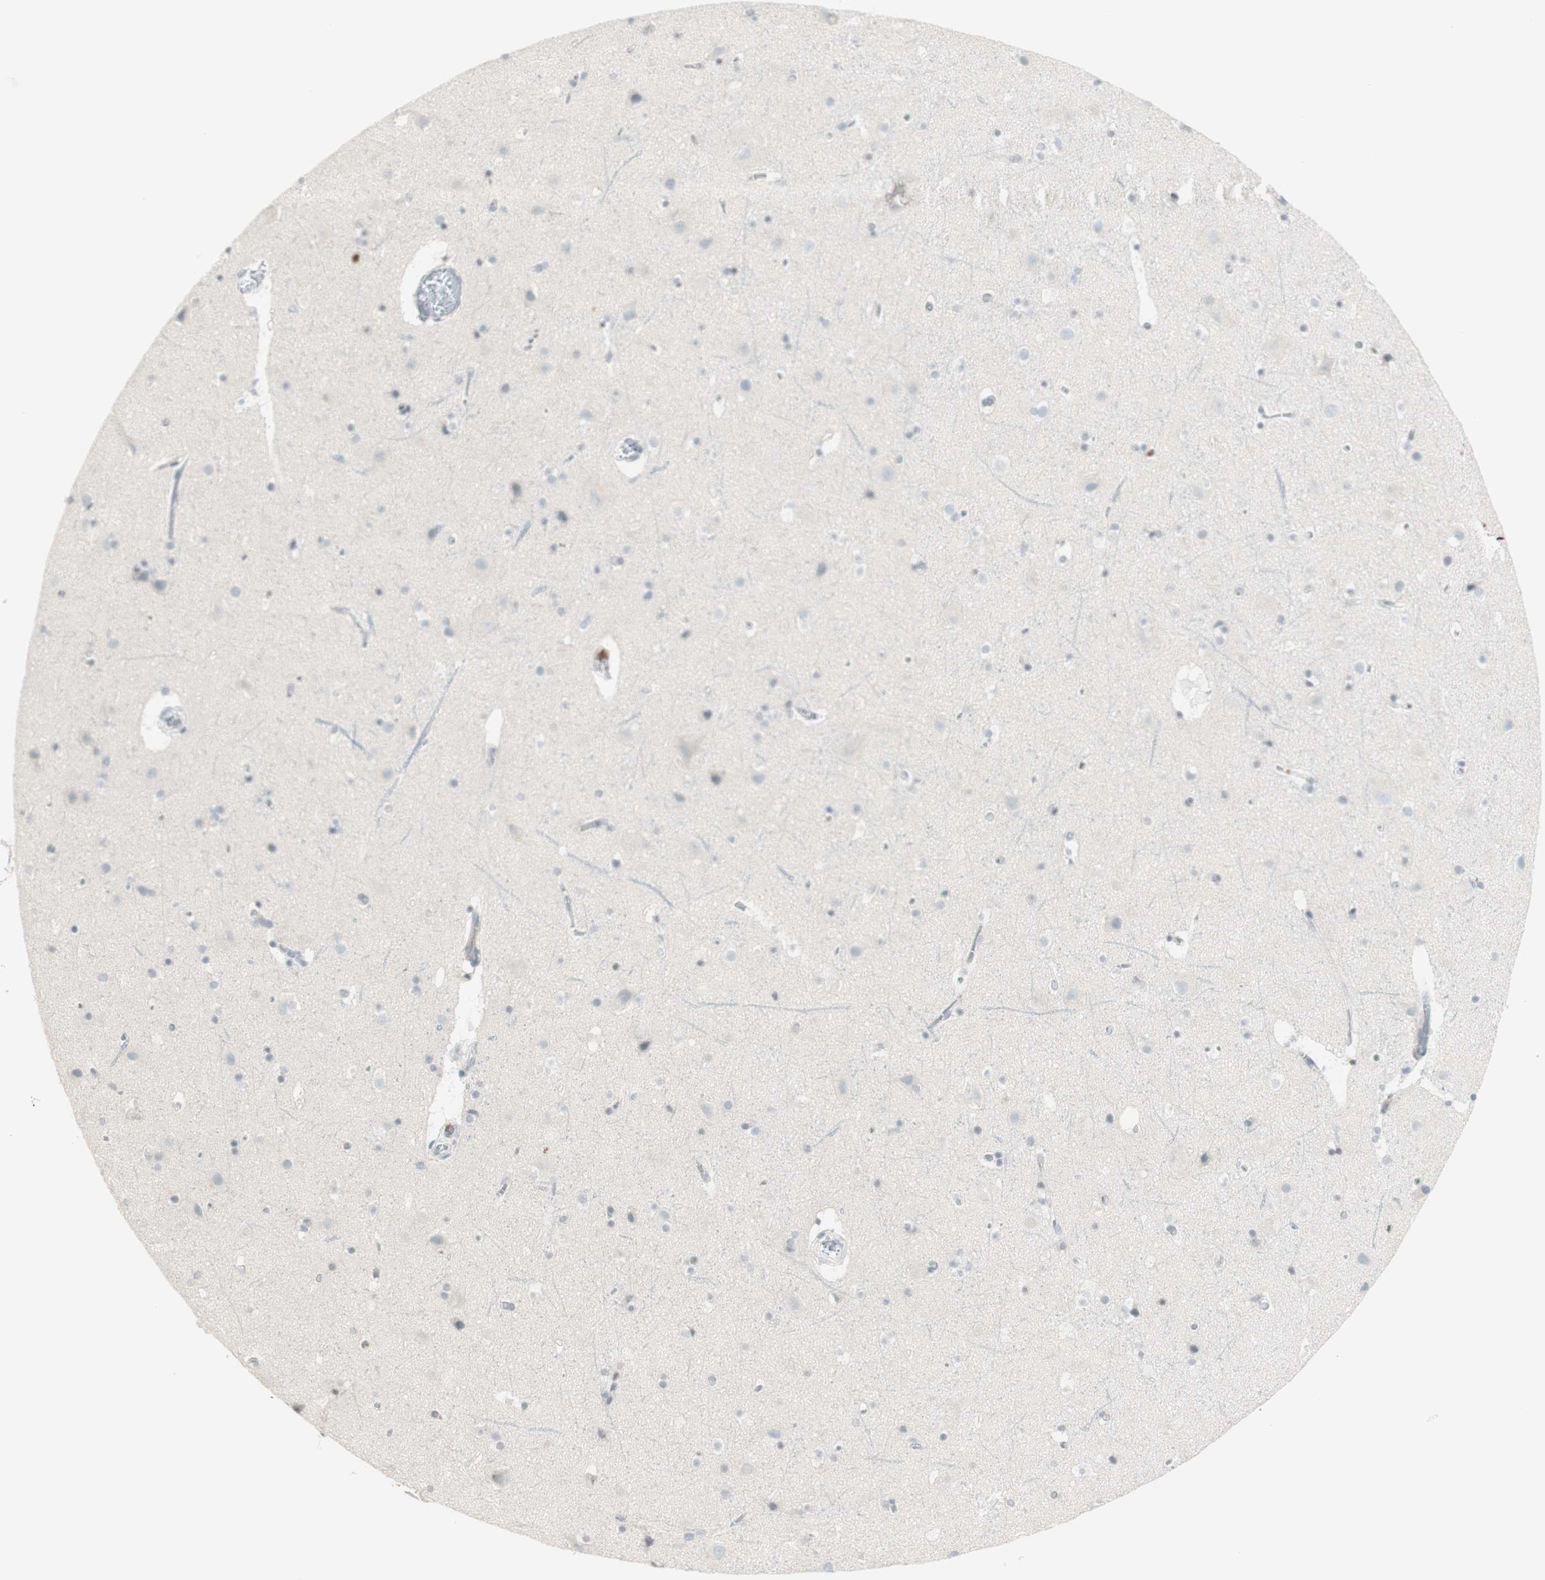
{"staining": {"intensity": "negative", "quantity": "none", "location": "none"}, "tissue": "cerebral cortex", "cell_type": "Endothelial cells", "image_type": "normal", "snomed": [{"axis": "morphology", "description": "Normal tissue, NOS"}, {"axis": "topography", "description": "Cerebral cortex"}], "caption": "This is an IHC micrograph of unremarkable cerebral cortex. There is no expression in endothelial cells.", "gene": "NID1", "patient": {"sex": "male", "age": 45}}